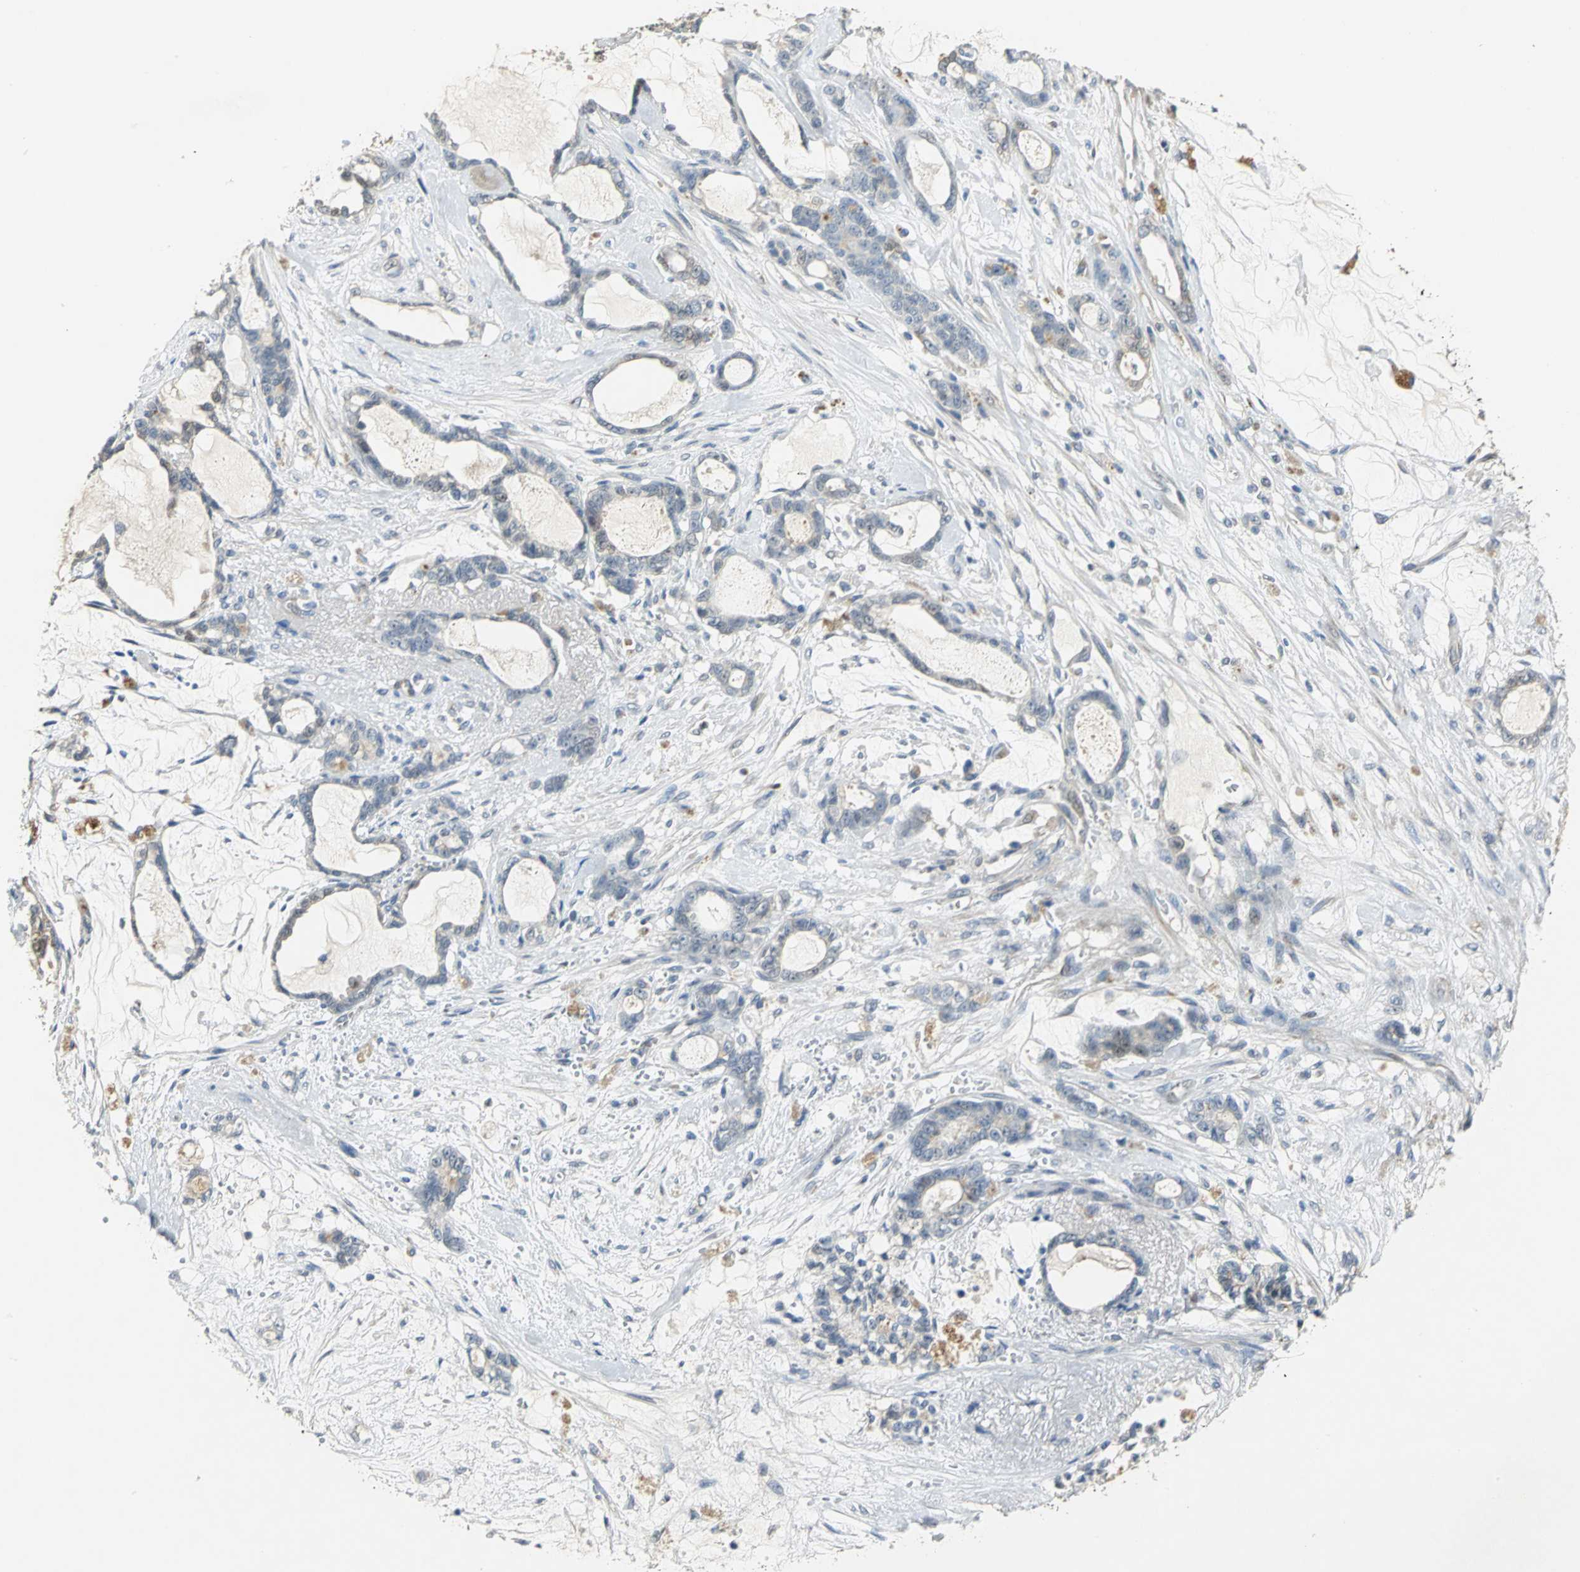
{"staining": {"intensity": "weak", "quantity": "<25%", "location": "cytoplasmic/membranous"}, "tissue": "pancreatic cancer", "cell_type": "Tumor cells", "image_type": "cancer", "snomed": [{"axis": "morphology", "description": "Adenocarcinoma, NOS"}, {"axis": "topography", "description": "Pancreas"}], "caption": "This is an IHC image of human pancreatic cancer. There is no expression in tumor cells.", "gene": "IL17RB", "patient": {"sex": "female", "age": 73}}